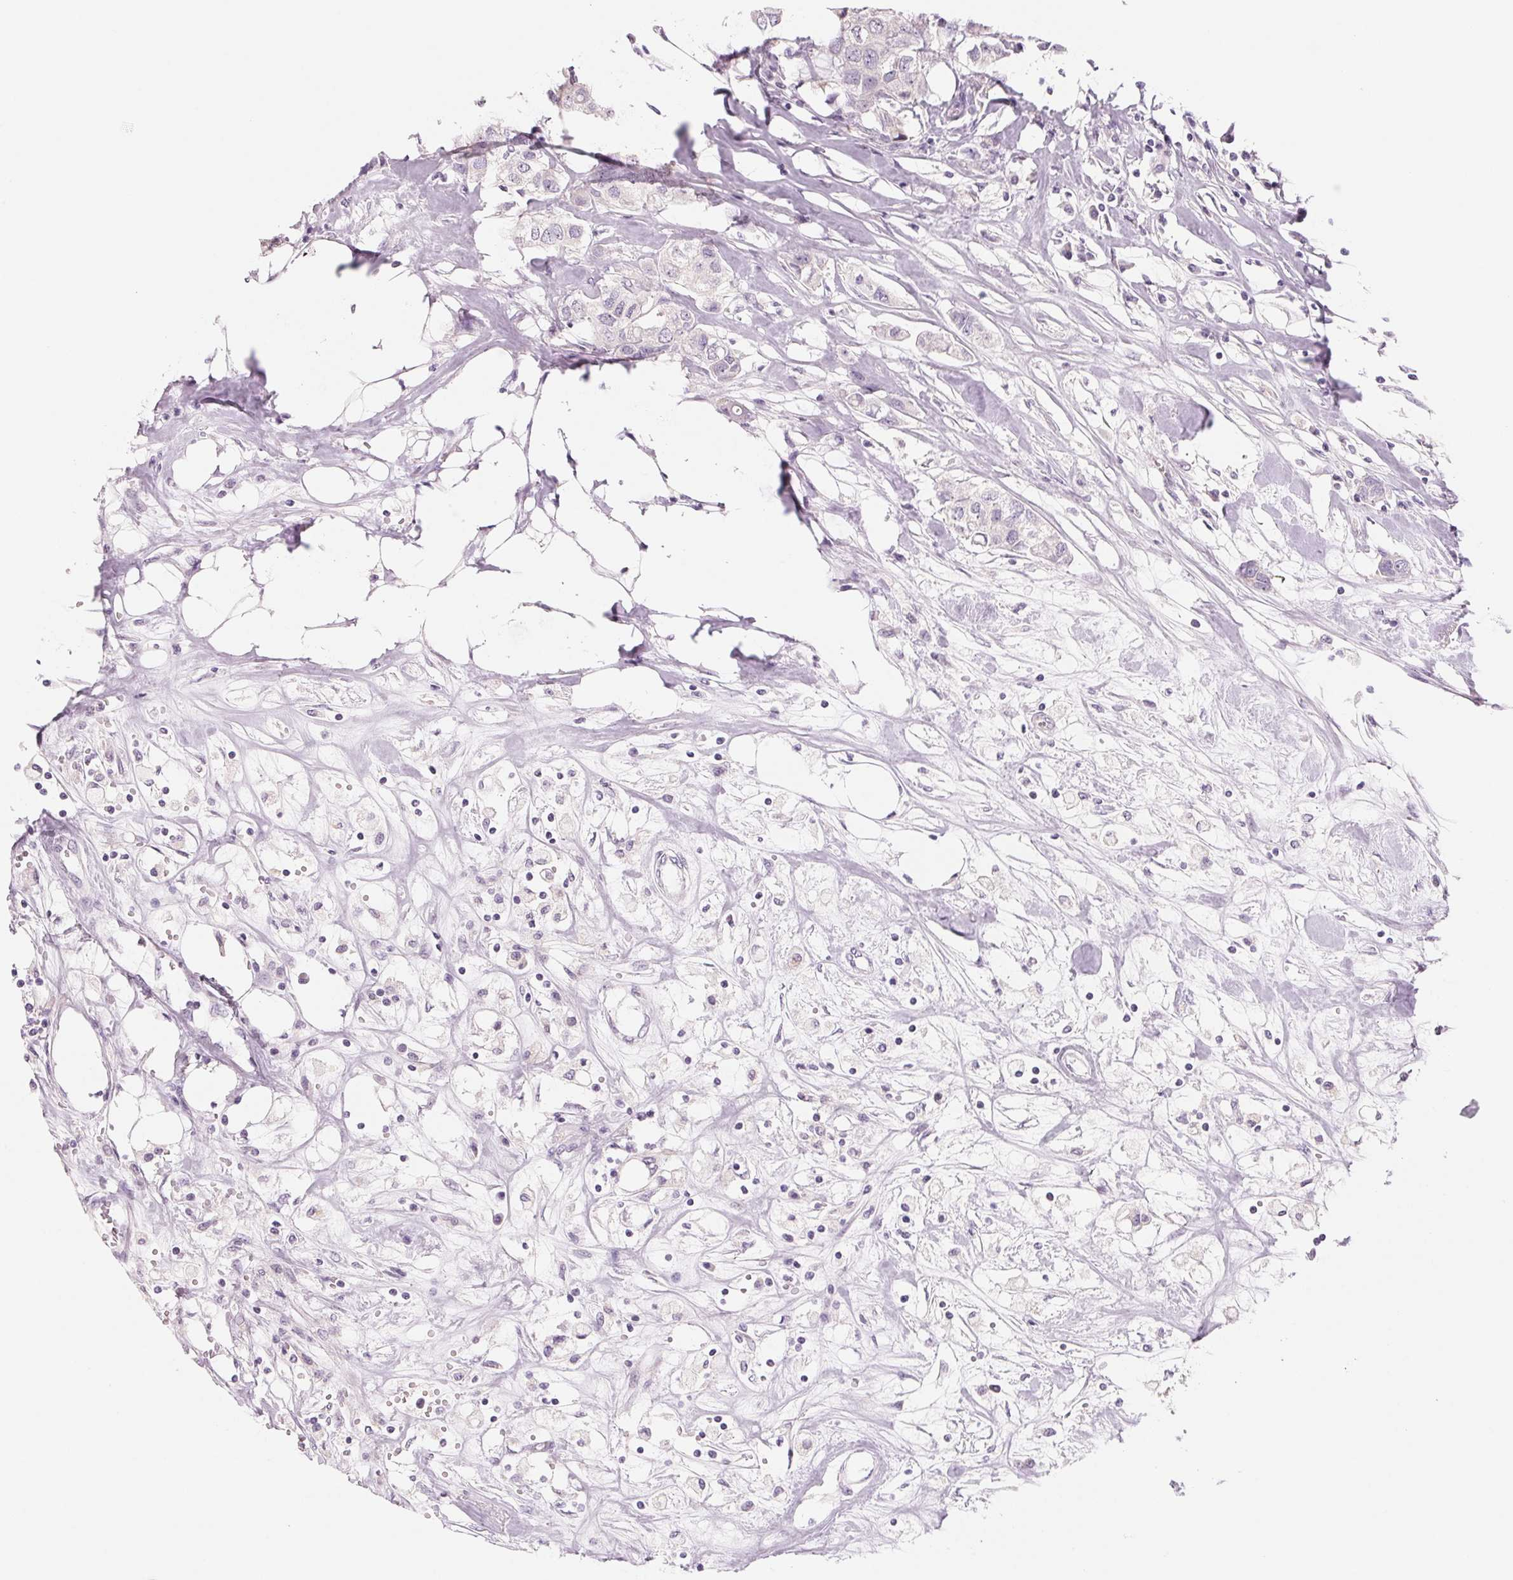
{"staining": {"intensity": "negative", "quantity": "none", "location": "none"}, "tissue": "breast cancer", "cell_type": "Tumor cells", "image_type": "cancer", "snomed": [{"axis": "morphology", "description": "Duct carcinoma"}, {"axis": "topography", "description": "Breast"}], "caption": "Tumor cells are negative for brown protein staining in breast cancer.", "gene": "CCDC168", "patient": {"sex": "female", "age": 80}}